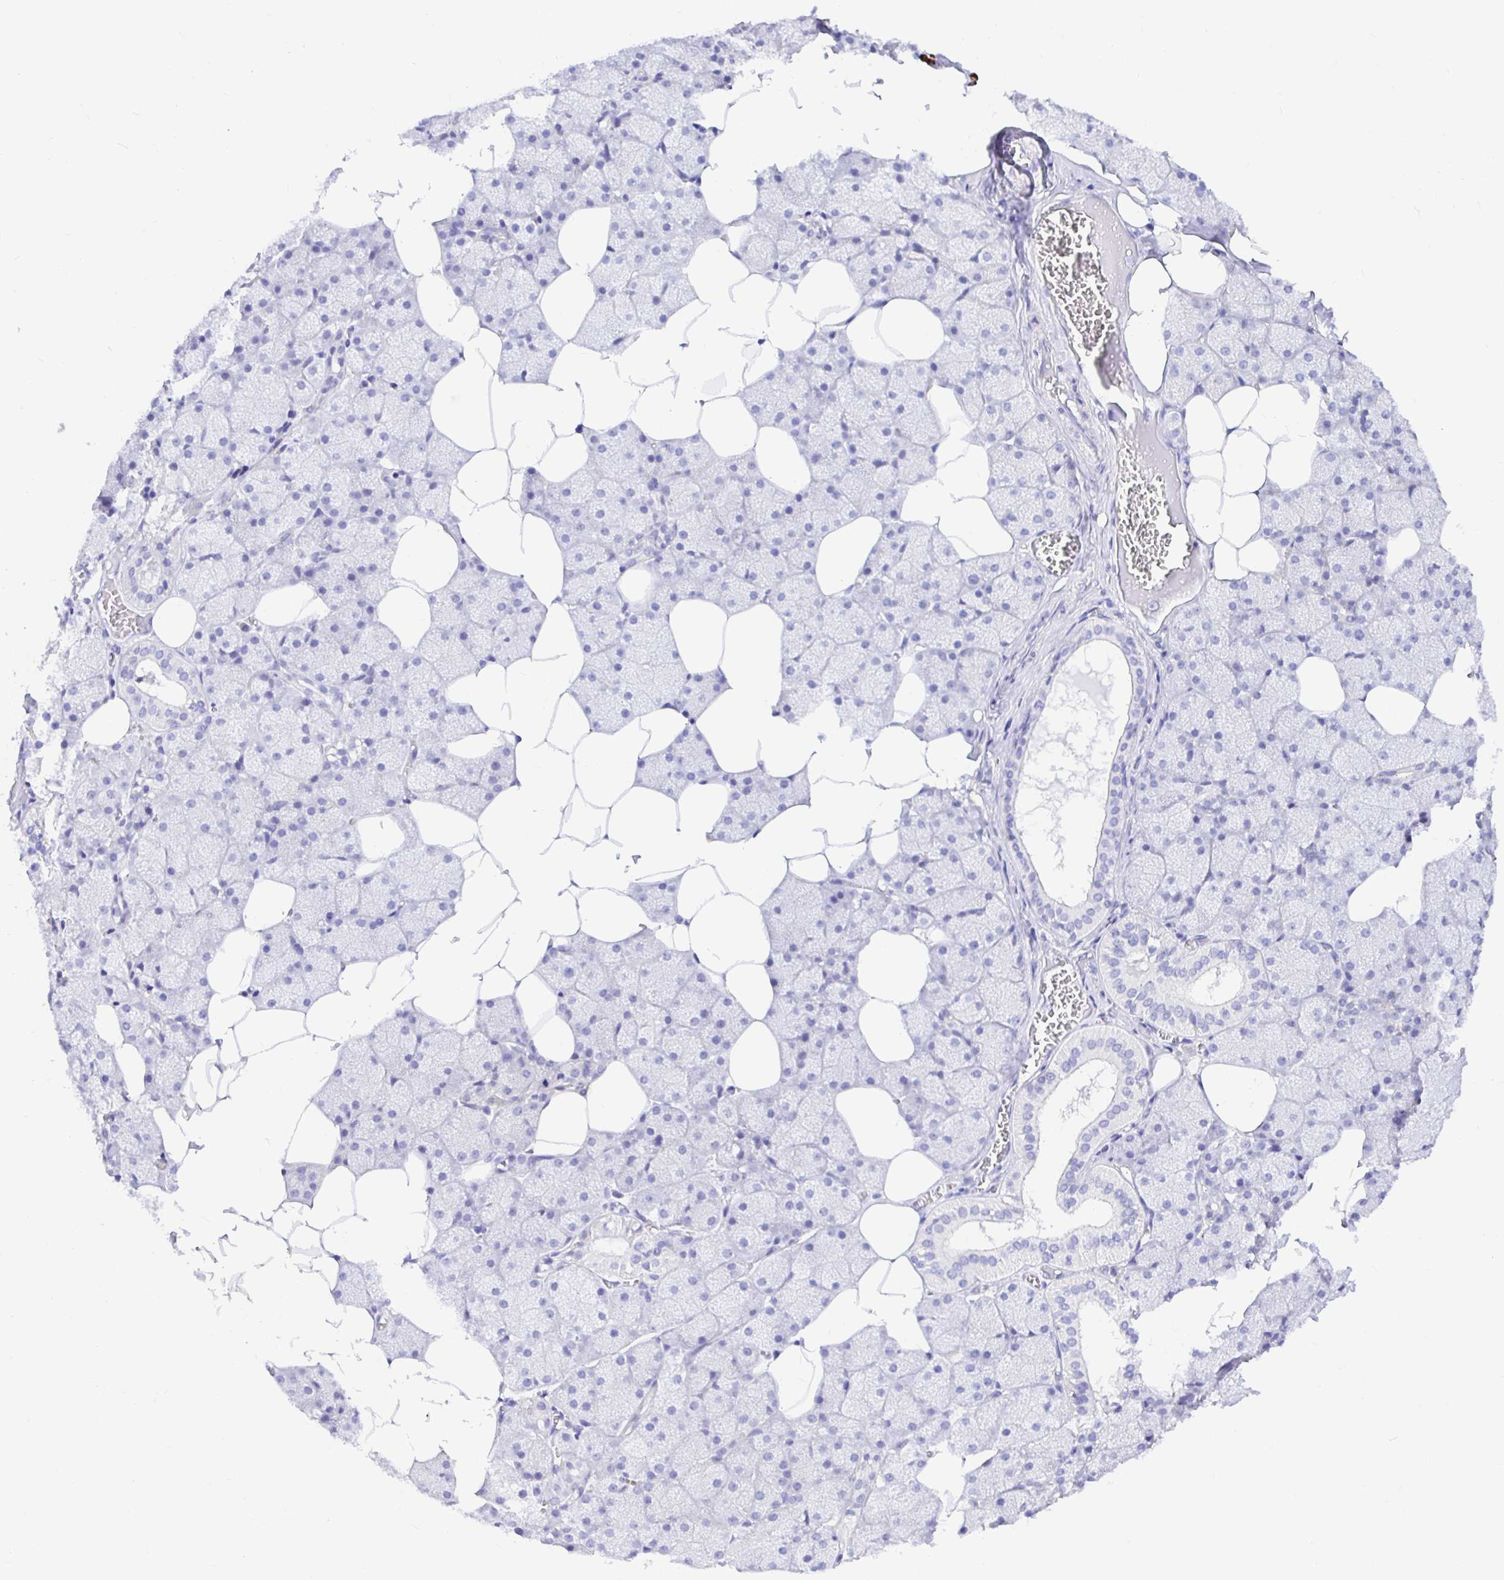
{"staining": {"intensity": "negative", "quantity": "none", "location": "none"}, "tissue": "salivary gland", "cell_type": "Glandular cells", "image_type": "normal", "snomed": [{"axis": "morphology", "description": "Normal tissue, NOS"}, {"axis": "topography", "description": "Salivary gland"}, {"axis": "topography", "description": "Peripheral nerve tissue"}], "caption": "This is an IHC image of unremarkable salivary gland. There is no positivity in glandular cells.", "gene": "BACE2", "patient": {"sex": "male", "age": 38}}